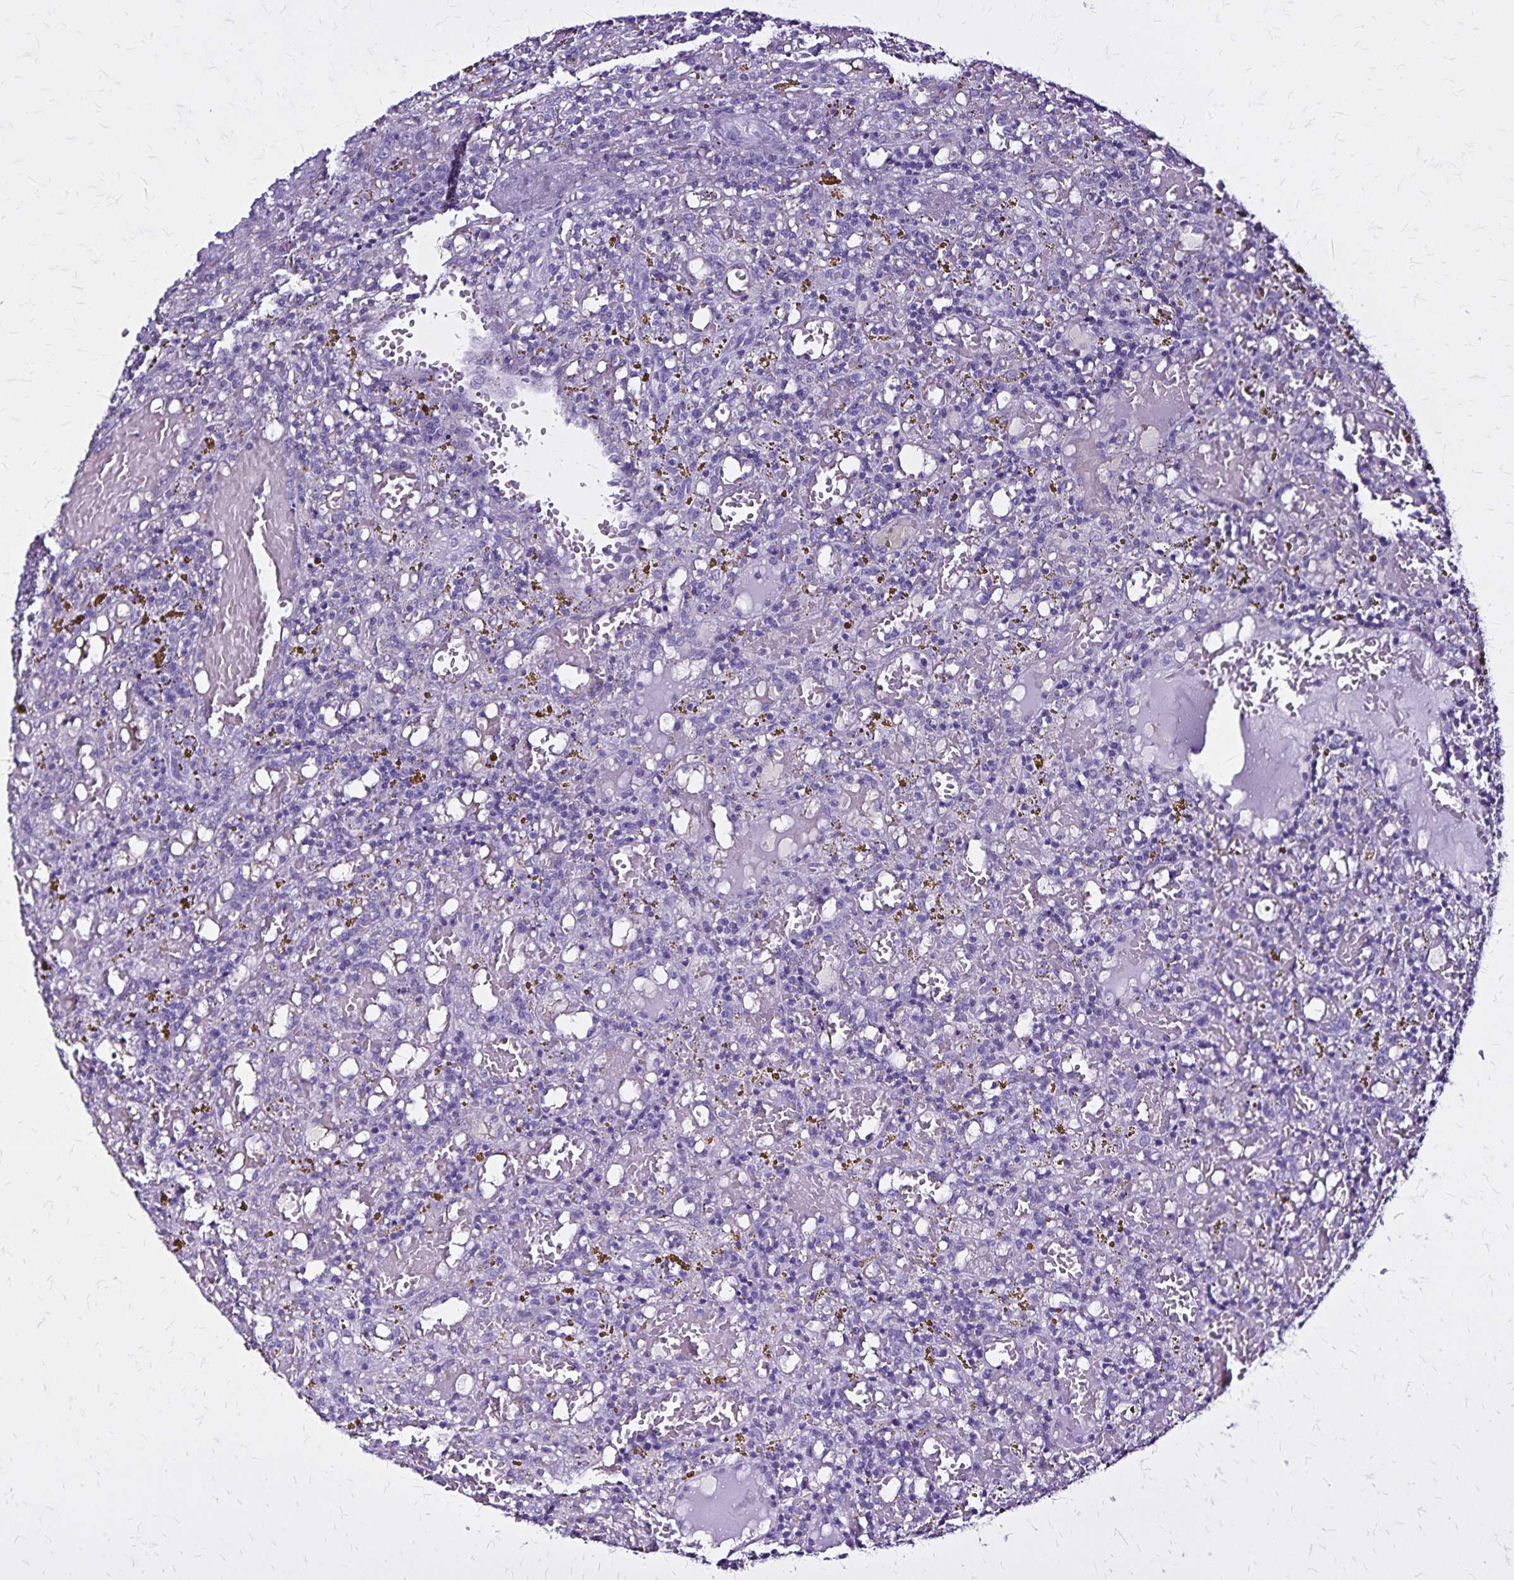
{"staining": {"intensity": "negative", "quantity": "none", "location": "none"}, "tissue": "lymphoma", "cell_type": "Tumor cells", "image_type": "cancer", "snomed": [{"axis": "morphology", "description": "Malignant lymphoma, non-Hodgkin's type, Low grade"}, {"axis": "topography", "description": "Spleen"}], "caption": "Protein analysis of malignant lymphoma, non-Hodgkin's type (low-grade) demonstrates no significant positivity in tumor cells.", "gene": "KRT2", "patient": {"sex": "female", "age": 65}}